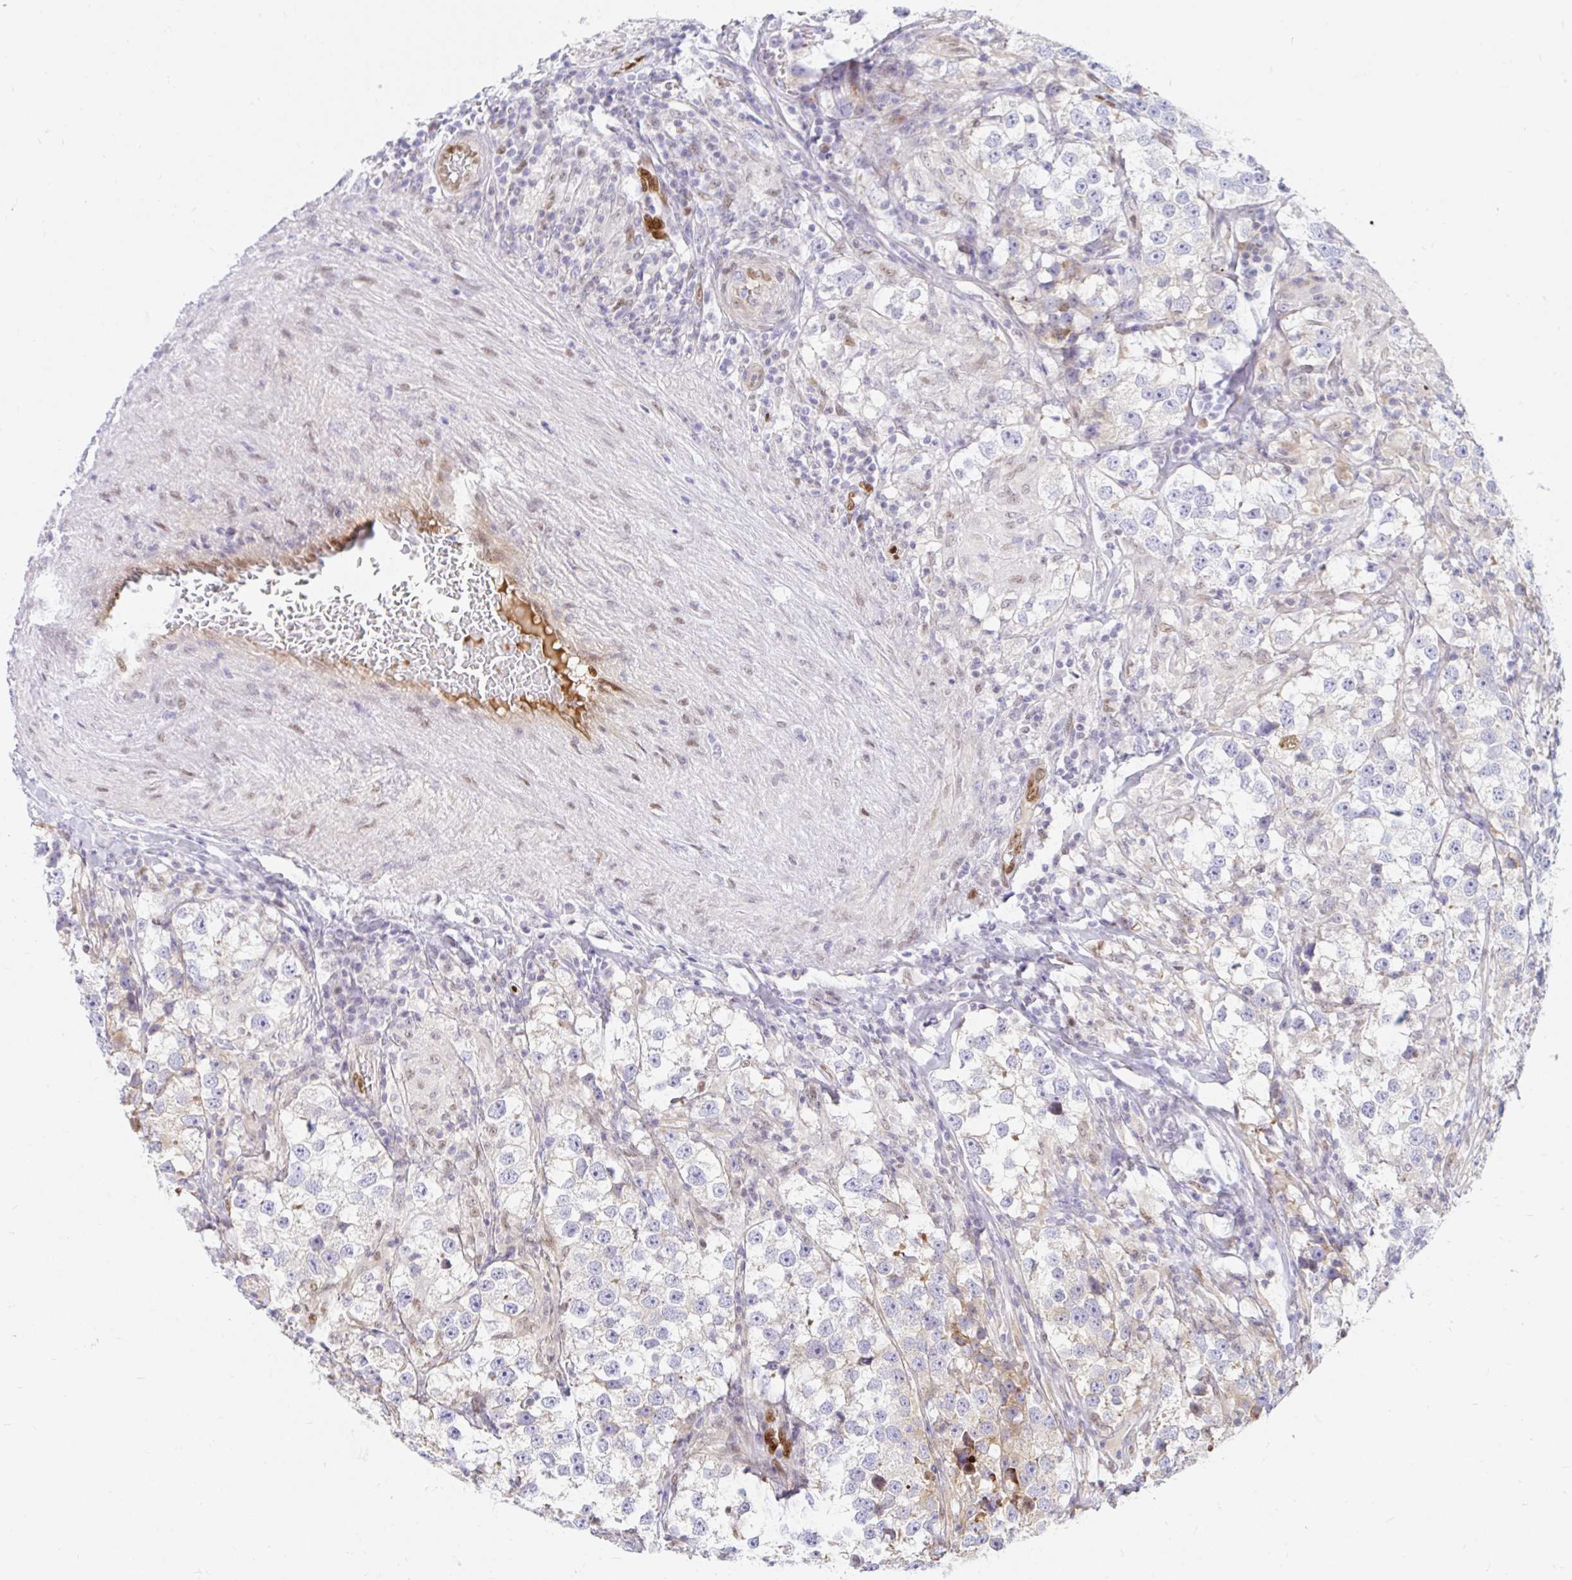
{"staining": {"intensity": "negative", "quantity": "none", "location": "none"}, "tissue": "testis cancer", "cell_type": "Tumor cells", "image_type": "cancer", "snomed": [{"axis": "morphology", "description": "Seminoma, NOS"}, {"axis": "topography", "description": "Testis"}], "caption": "Immunohistochemistry (IHC) of human testis seminoma reveals no staining in tumor cells.", "gene": "HINFP", "patient": {"sex": "male", "age": 46}}